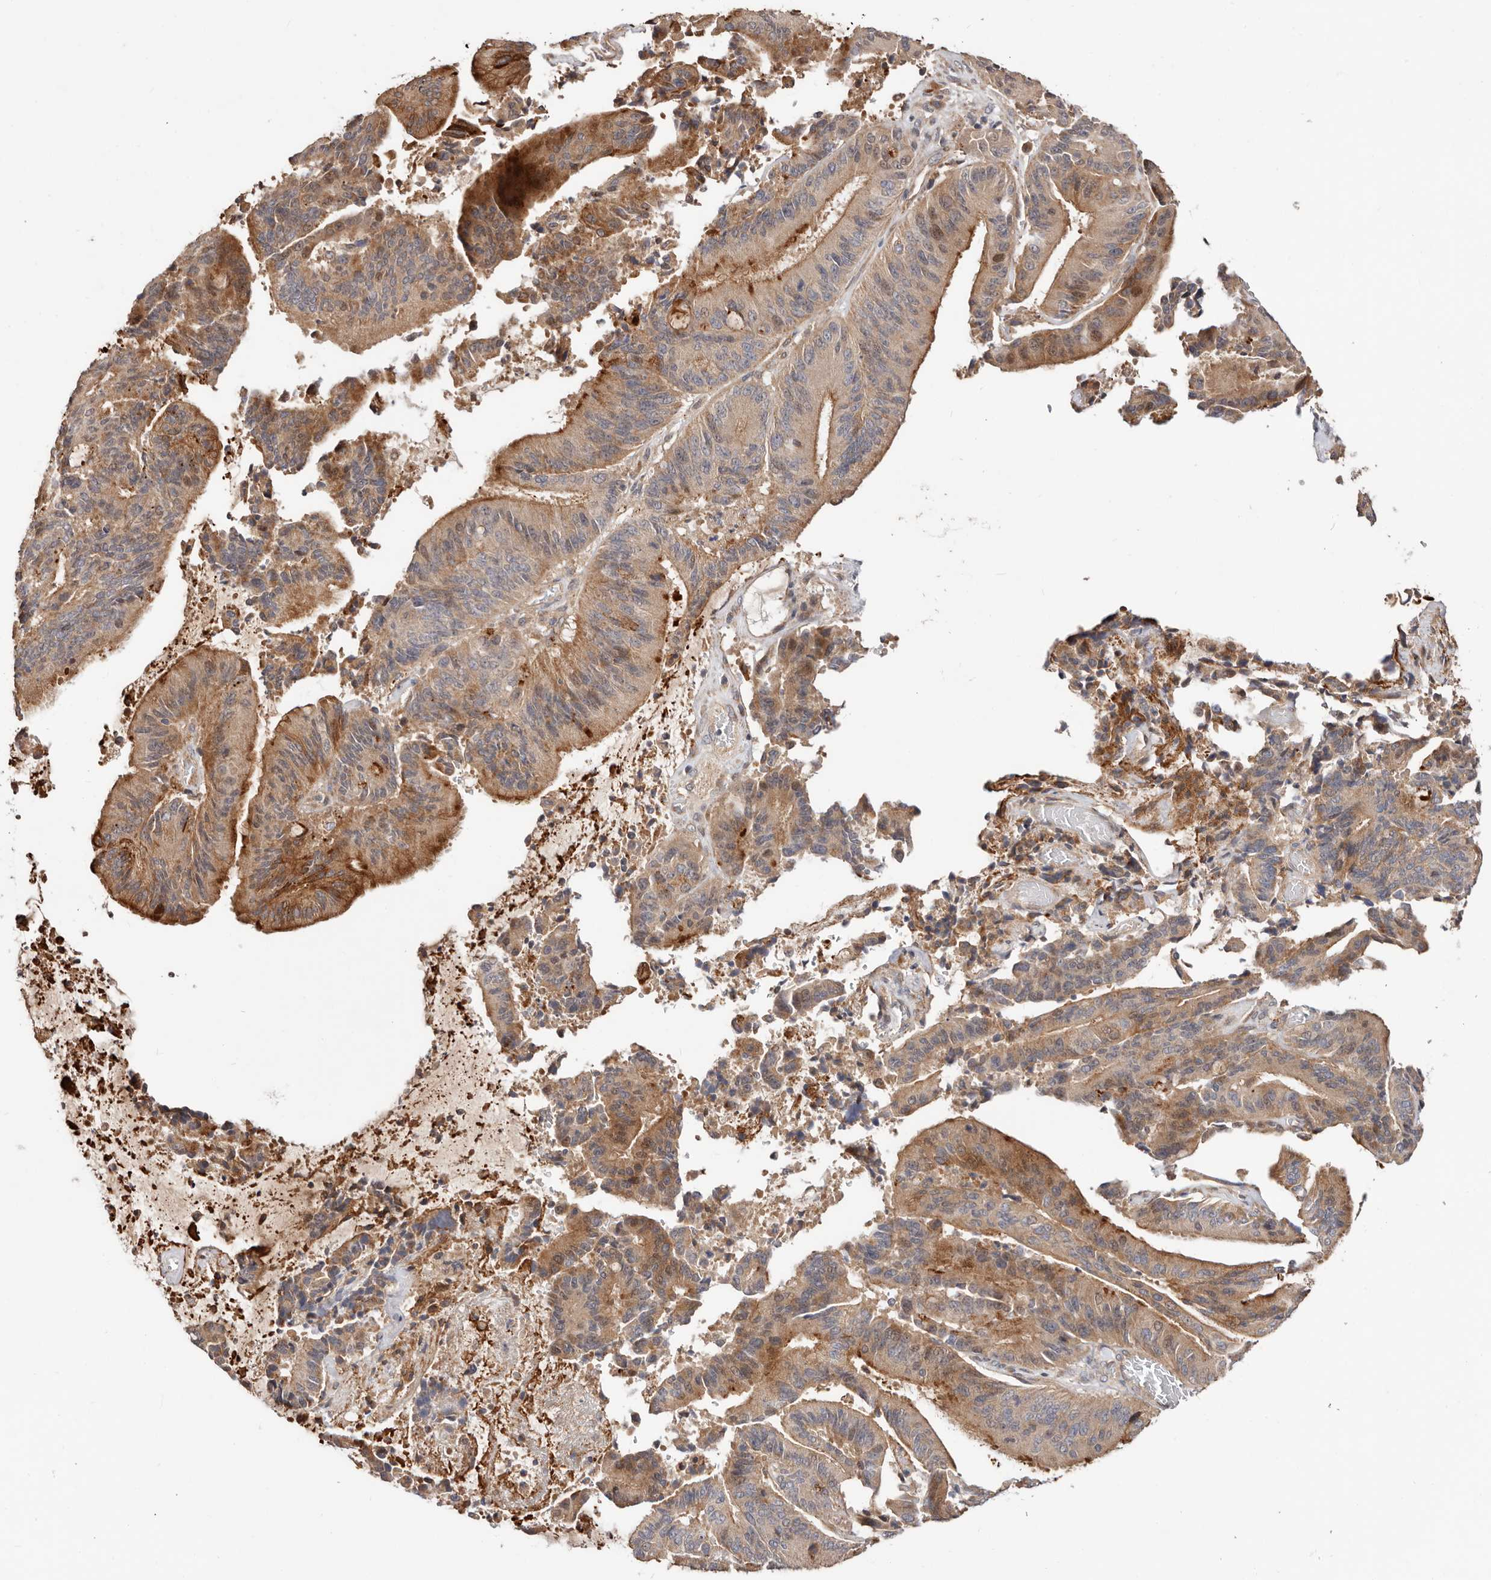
{"staining": {"intensity": "moderate", "quantity": ">75%", "location": "cytoplasmic/membranous"}, "tissue": "liver cancer", "cell_type": "Tumor cells", "image_type": "cancer", "snomed": [{"axis": "morphology", "description": "Normal tissue, NOS"}, {"axis": "morphology", "description": "Cholangiocarcinoma"}, {"axis": "topography", "description": "Liver"}, {"axis": "topography", "description": "Peripheral nerve tissue"}], "caption": "A micrograph of liver cancer stained for a protein demonstrates moderate cytoplasmic/membranous brown staining in tumor cells. (IHC, brightfield microscopy, high magnification).", "gene": "USP33", "patient": {"sex": "female", "age": 73}}